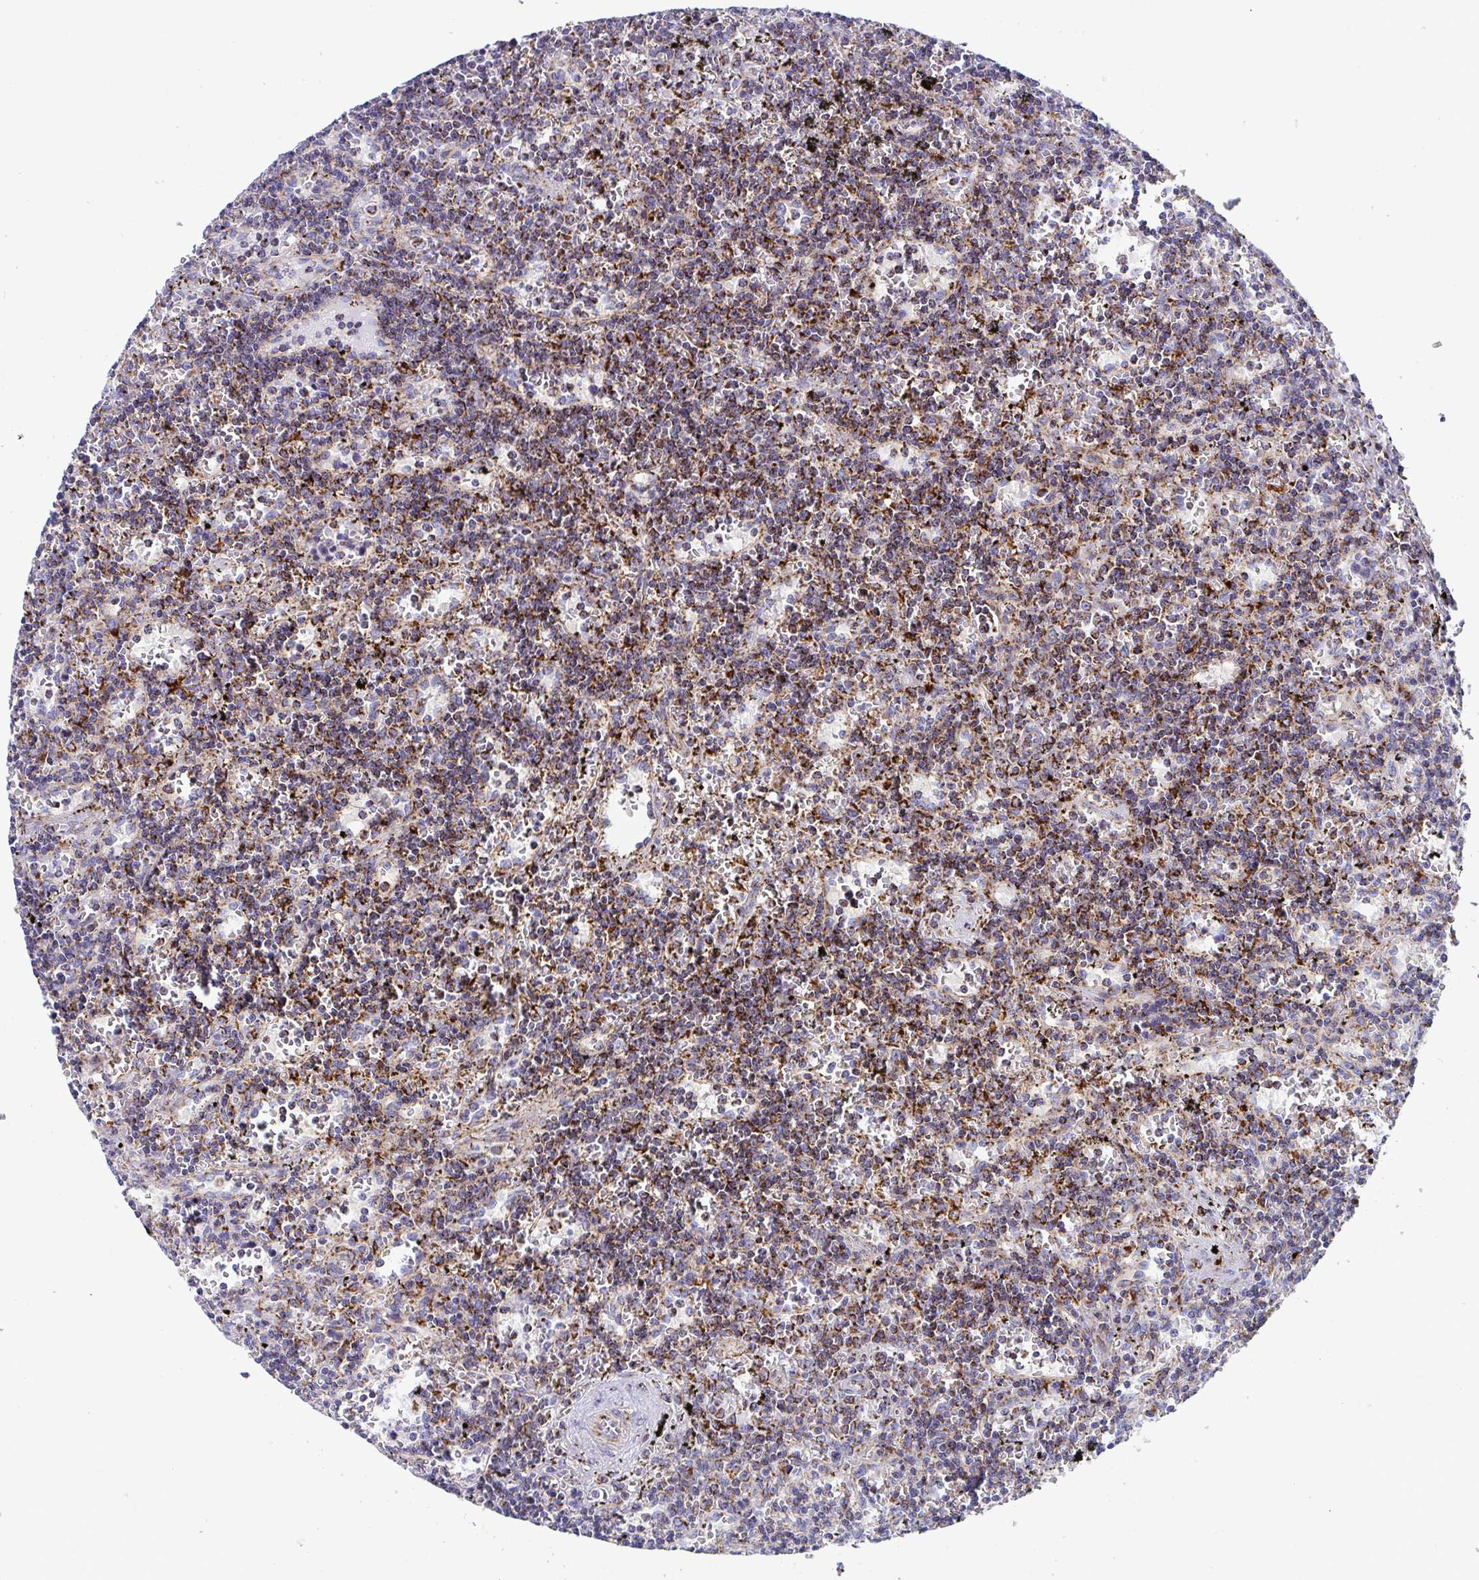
{"staining": {"intensity": "moderate", "quantity": ">75%", "location": "cytoplasmic/membranous"}, "tissue": "lymphoma", "cell_type": "Tumor cells", "image_type": "cancer", "snomed": [{"axis": "morphology", "description": "Malignant lymphoma, non-Hodgkin's type, Low grade"}, {"axis": "topography", "description": "Spleen"}], "caption": "Immunohistochemical staining of low-grade malignant lymphoma, non-Hodgkin's type demonstrates medium levels of moderate cytoplasmic/membranous protein expression in about >75% of tumor cells. The protein of interest is stained brown, and the nuclei are stained in blue (DAB (3,3'-diaminobenzidine) IHC with brightfield microscopy, high magnification).", "gene": "ATP5MJ", "patient": {"sex": "male", "age": 60}}